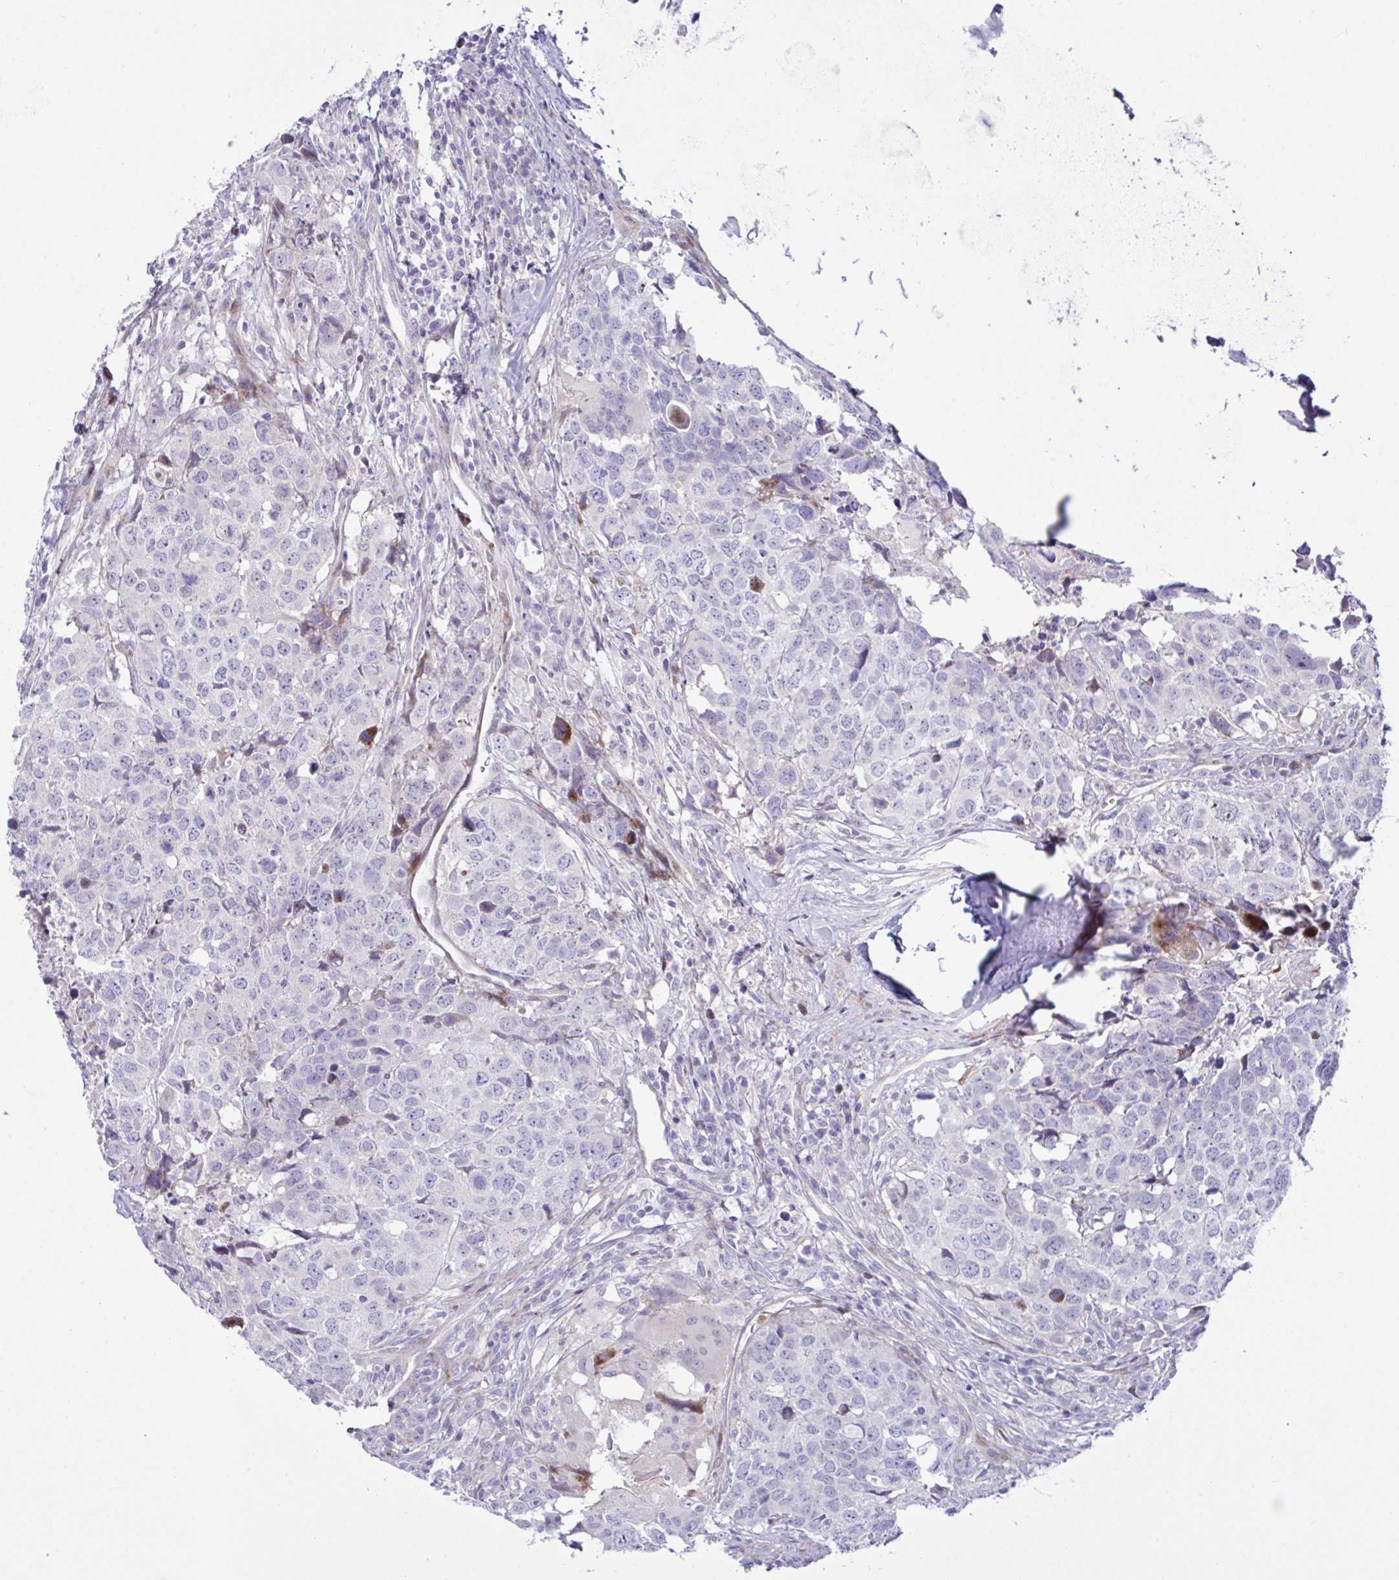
{"staining": {"intensity": "negative", "quantity": "none", "location": "none"}, "tissue": "head and neck cancer", "cell_type": "Tumor cells", "image_type": "cancer", "snomed": [{"axis": "morphology", "description": "Normal tissue, NOS"}, {"axis": "morphology", "description": "Squamous cell carcinoma, NOS"}, {"axis": "topography", "description": "Skeletal muscle"}, {"axis": "topography", "description": "Vascular tissue"}, {"axis": "topography", "description": "Peripheral nerve tissue"}, {"axis": "topography", "description": "Head-Neck"}], "caption": "An immunohistochemistry photomicrograph of head and neck squamous cell carcinoma is shown. There is no staining in tumor cells of head and neck squamous cell carcinoma.", "gene": "ZNF713", "patient": {"sex": "male", "age": 66}}